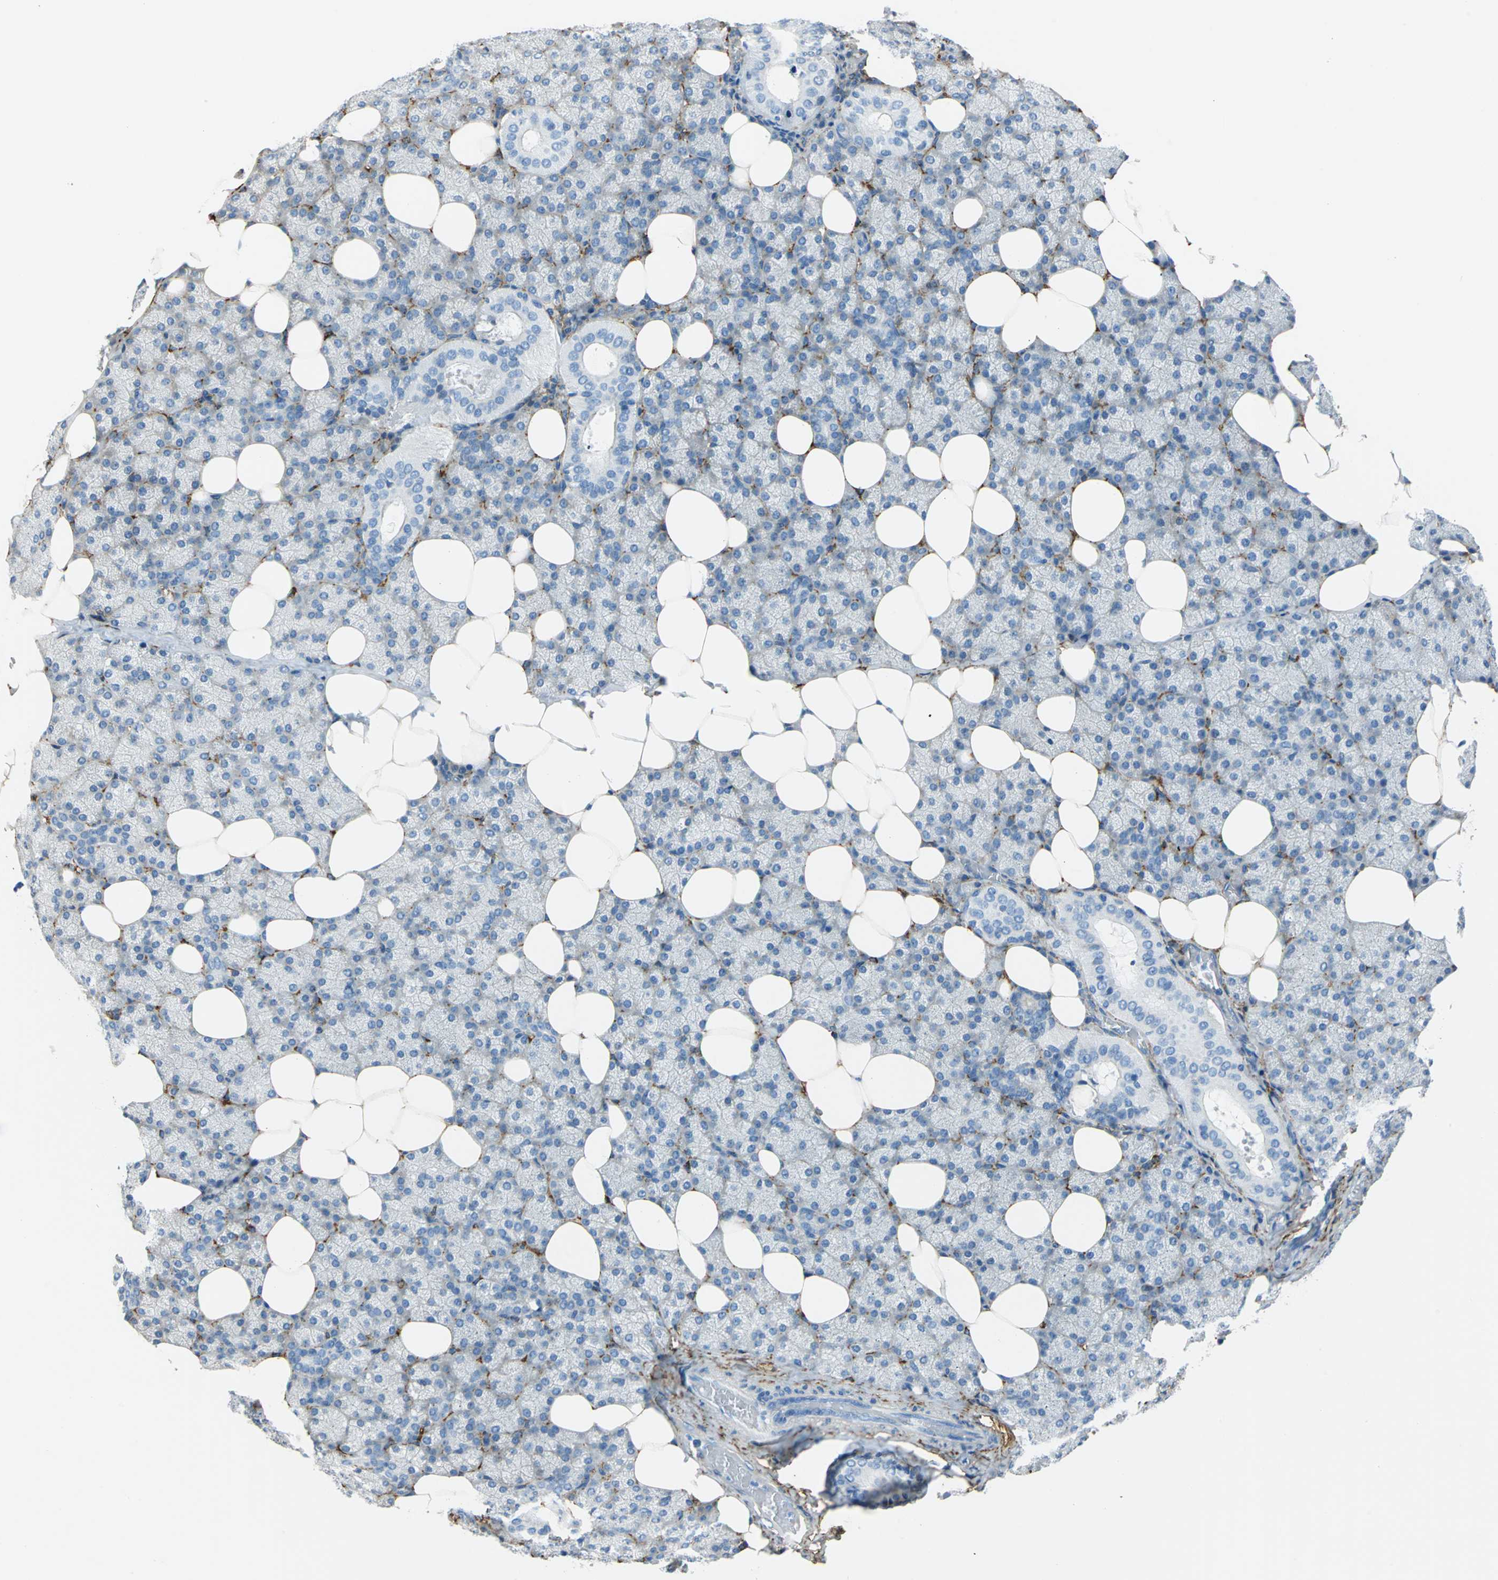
{"staining": {"intensity": "negative", "quantity": "none", "location": "none"}, "tissue": "salivary gland", "cell_type": "Glandular cells", "image_type": "normal", "snomed": [{"axis": "morphology", "description": "Normal tissue, NOS"}, {"axis": "topography", "description": "Lymph node"}, {"axis": "topography", "description": "Salivary gland"}], "caption": "Salivary gland stained for a protein using immunohistochemistry (IHC) shows no expression glandular cells.", "gene": "AKAP12", "patient": {"sex": "male", "age": 8}}